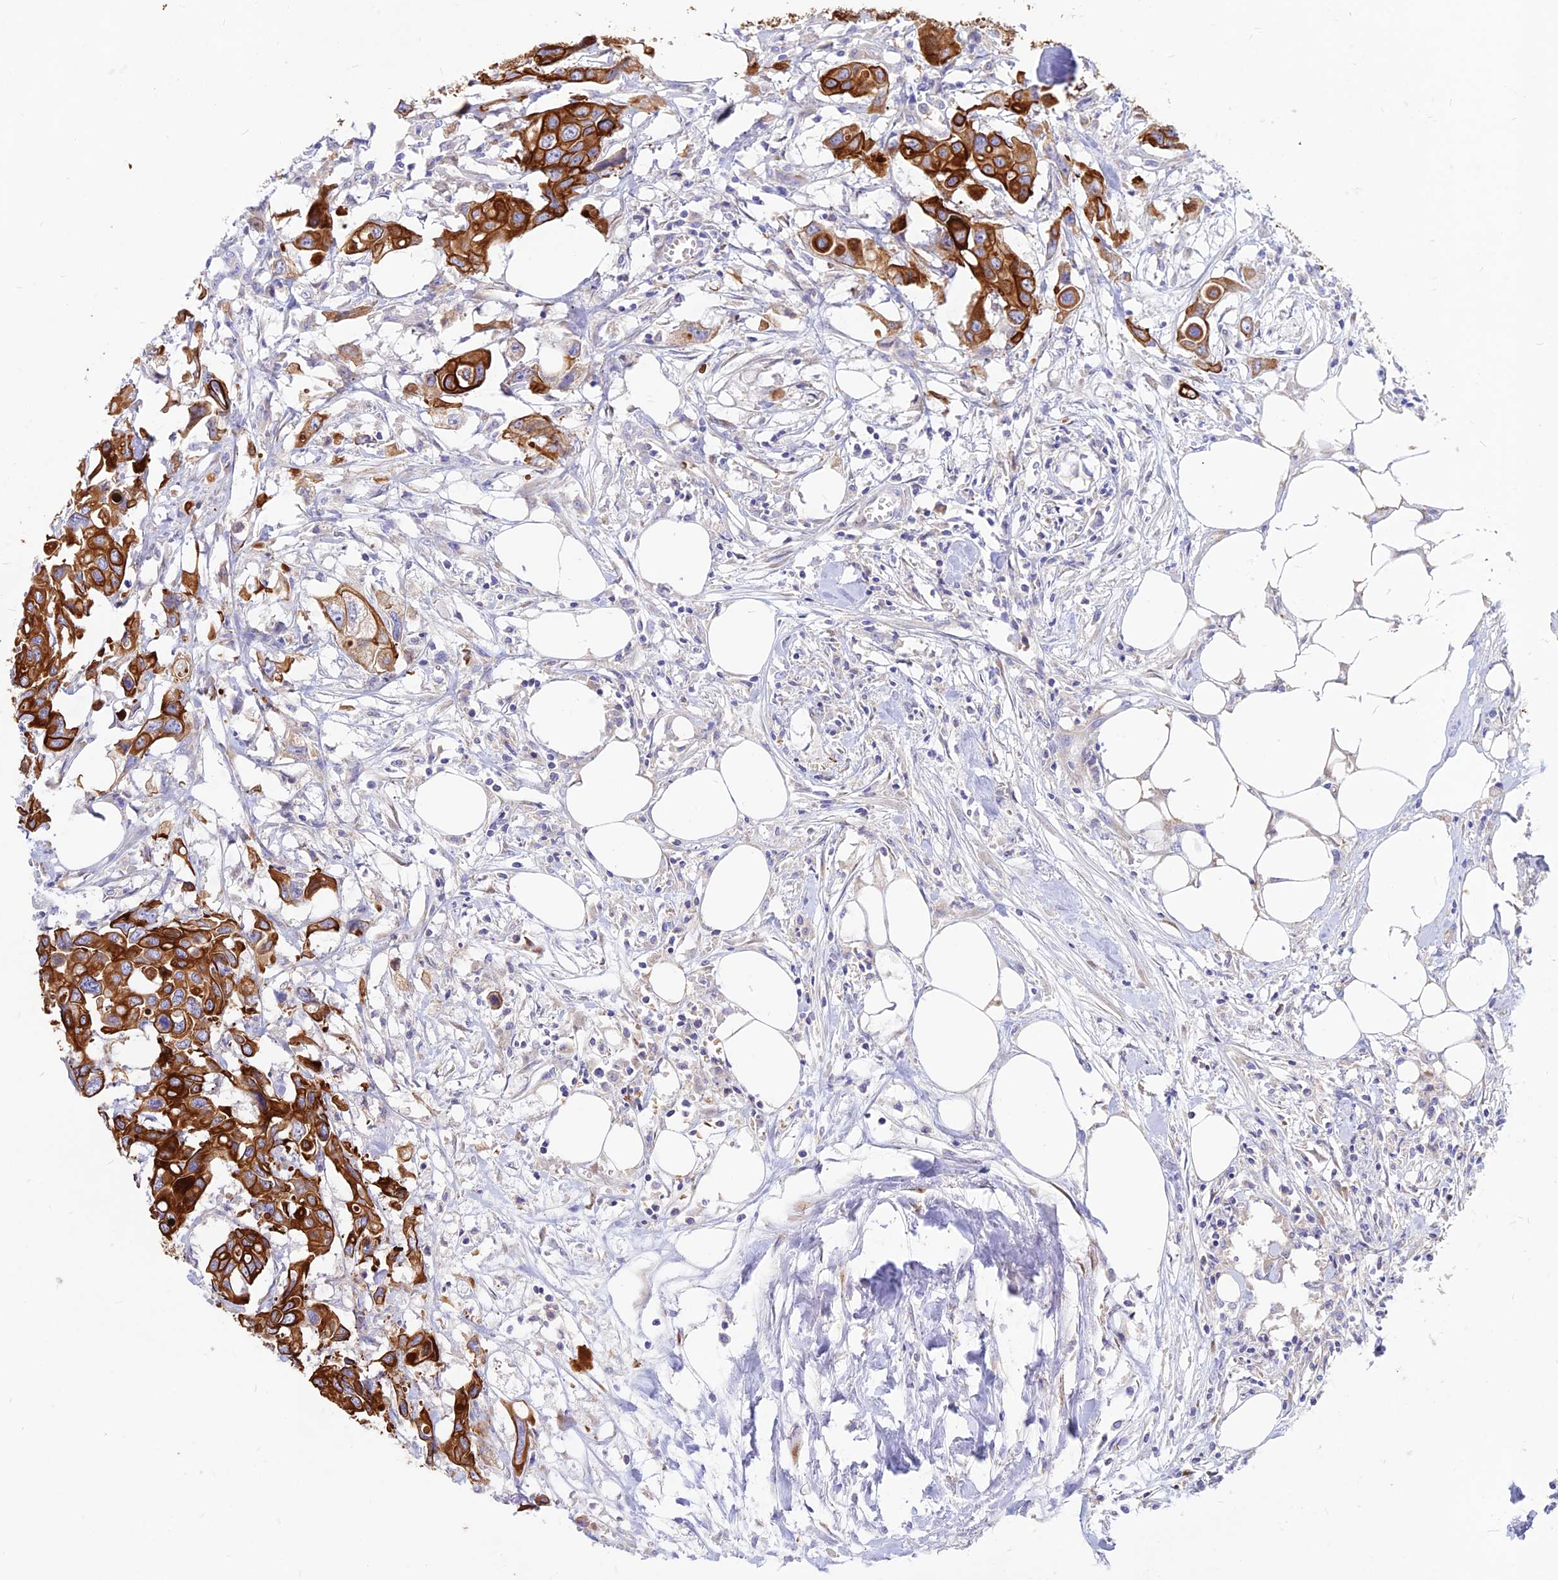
{"staining": {"intensity": "strong", "quantity": ">75%", "location": "cytoplasmic/membranous"}, "tissue": "colorectal cancer", "cell_type": "Tumor cells", "image_type": "cancer", "snomed": [{"axis": "morphology", "description": "Adenocarcinoma, NOS"}, {"axis": "topography", "description": "Colon"}], "caption": "The image reveals immunohistochemical staining of adenocarcinoma (colorectal). There is strong cytoplasmic/membranous expression is seen in about >75% of tumor cells. Nuclei are stained in blue.", "gene": "DENND2D", "patient": {"sex": "male", "age": 77}}